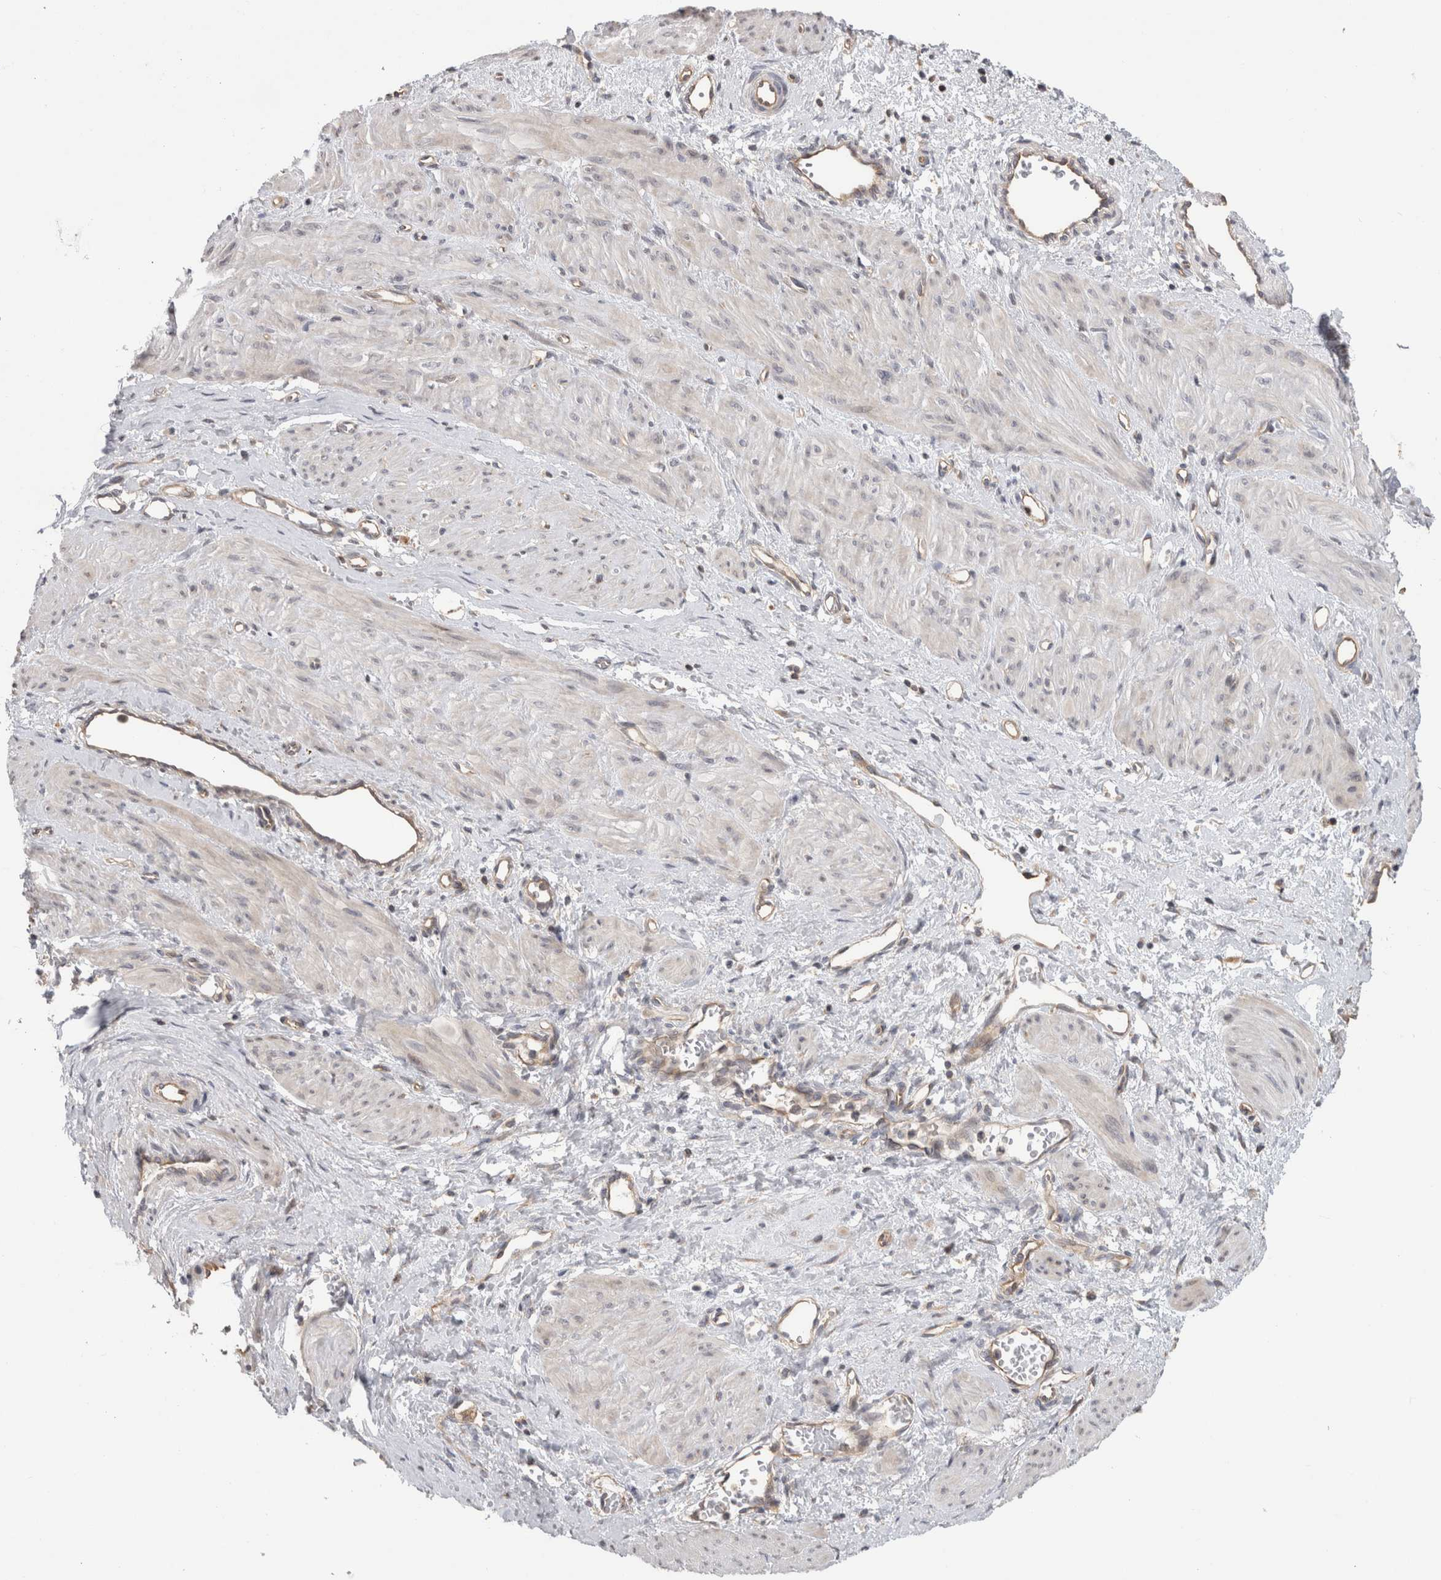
{"staining": {"intensity": "negative", "quantity": "none", "location": "none"}, "tissue": "smooth muscle", "cell_type": "Smooth muscle cells", "image_type": "normal", "snomed": [{"axis": "morphology", "description": "Normal tissue, NOS"}, {"axis": "topography", "description": "Endometrium"}], "caption": "Immunohistochemical staining of benign smooth muscle demonstrates no significant staining in smooth muscle cells.", "gene": "PARP6", "patient": {"sex": "female", "age": 33}}